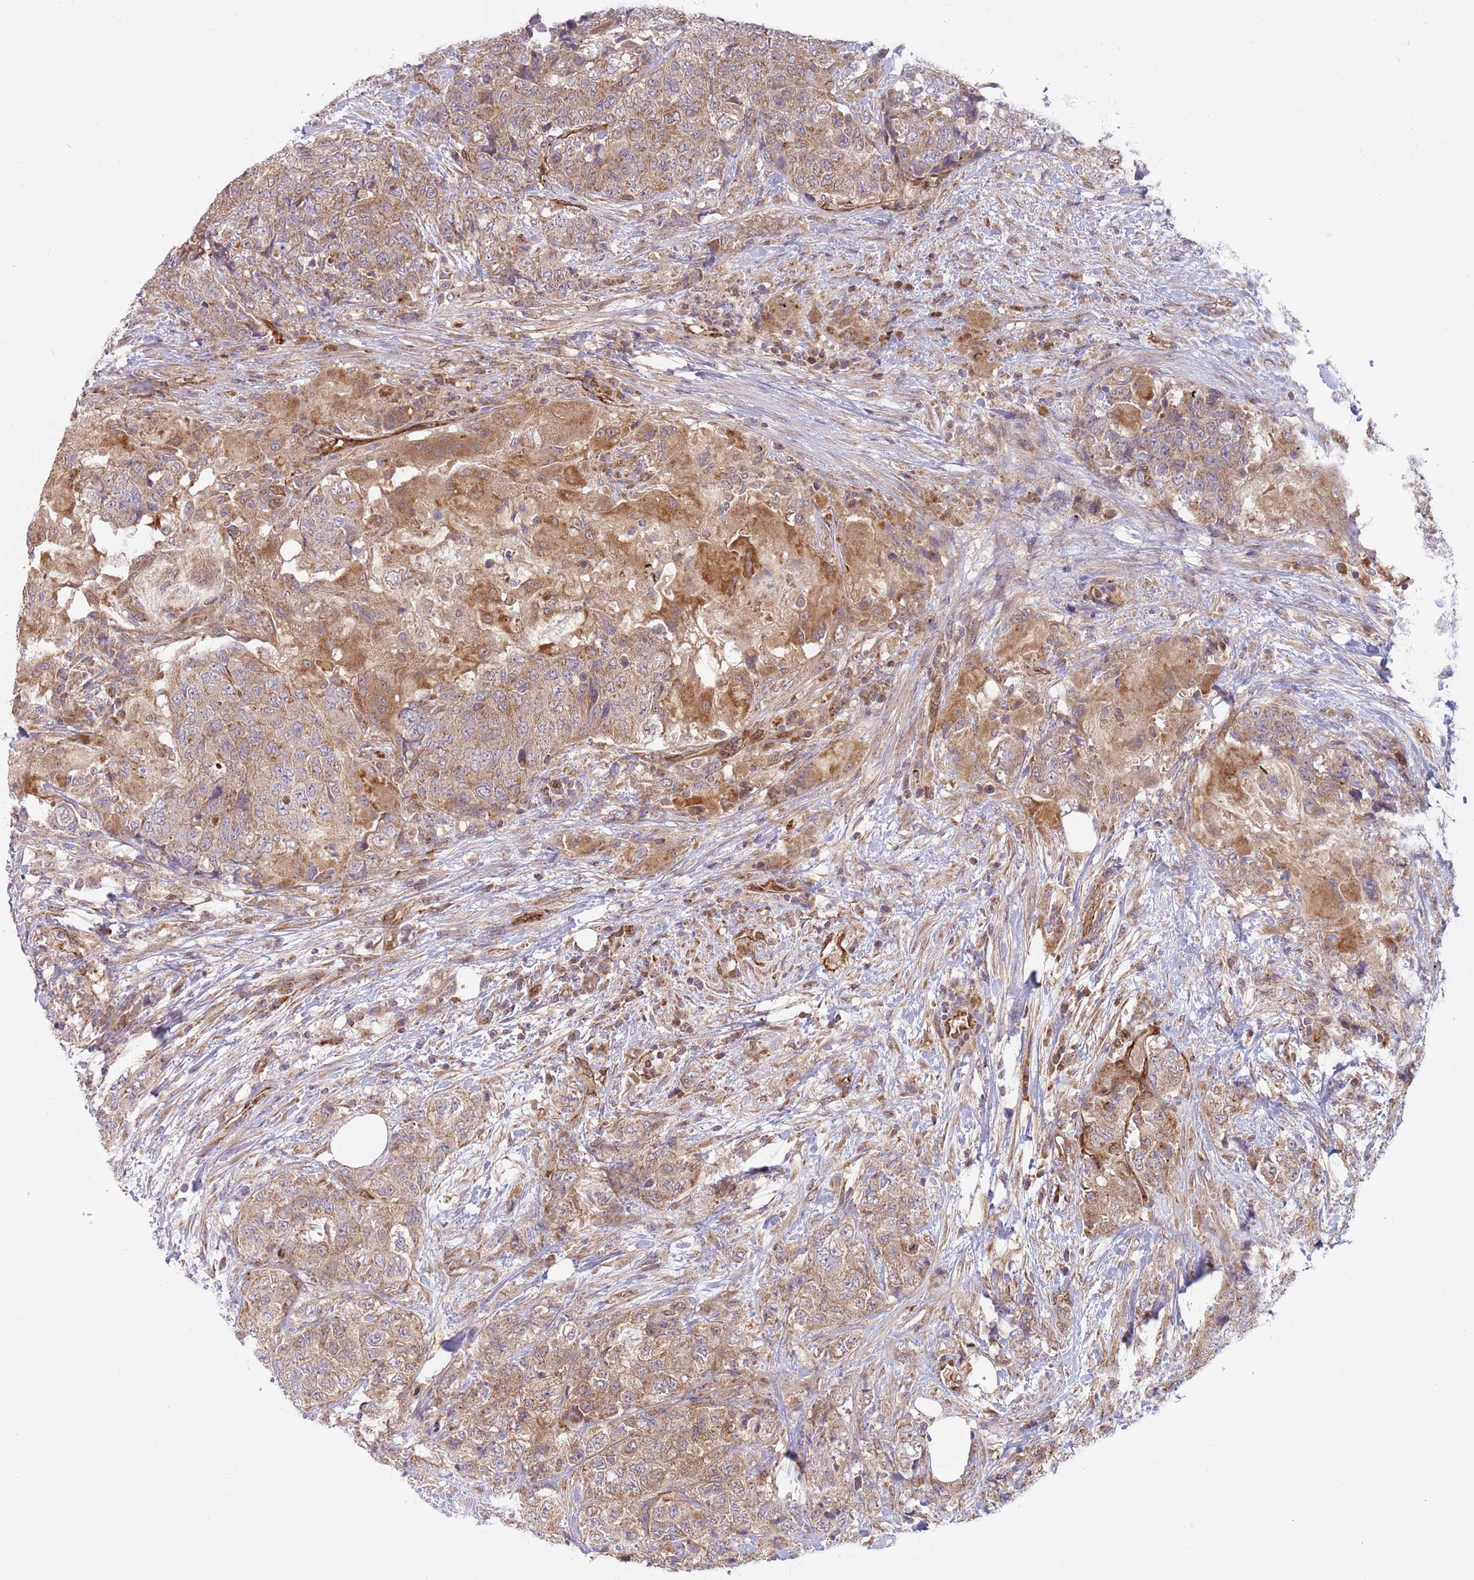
{"staining": {"intensity": "moderate", "quantity": ">75%", "location": "cytoplasmic/membranous"}, "tissue": "urothelial cancer", "cell_type": "Tumor cells", "image_type": "cancer", "snomed": [{"axis": "morphology", "description": "Urothelial carcinoma, High grade"}, {"axis": "topography", "description": "Urinary bladder"}], "caption": "Urothelial cancer tissue reveals moderate cytoplasmic/membranous expression in about >75% of tumor cells, visualized by immunohistochemistry.", "gene": "GUK1", "patient": {"sex": "female", "age": 78}}